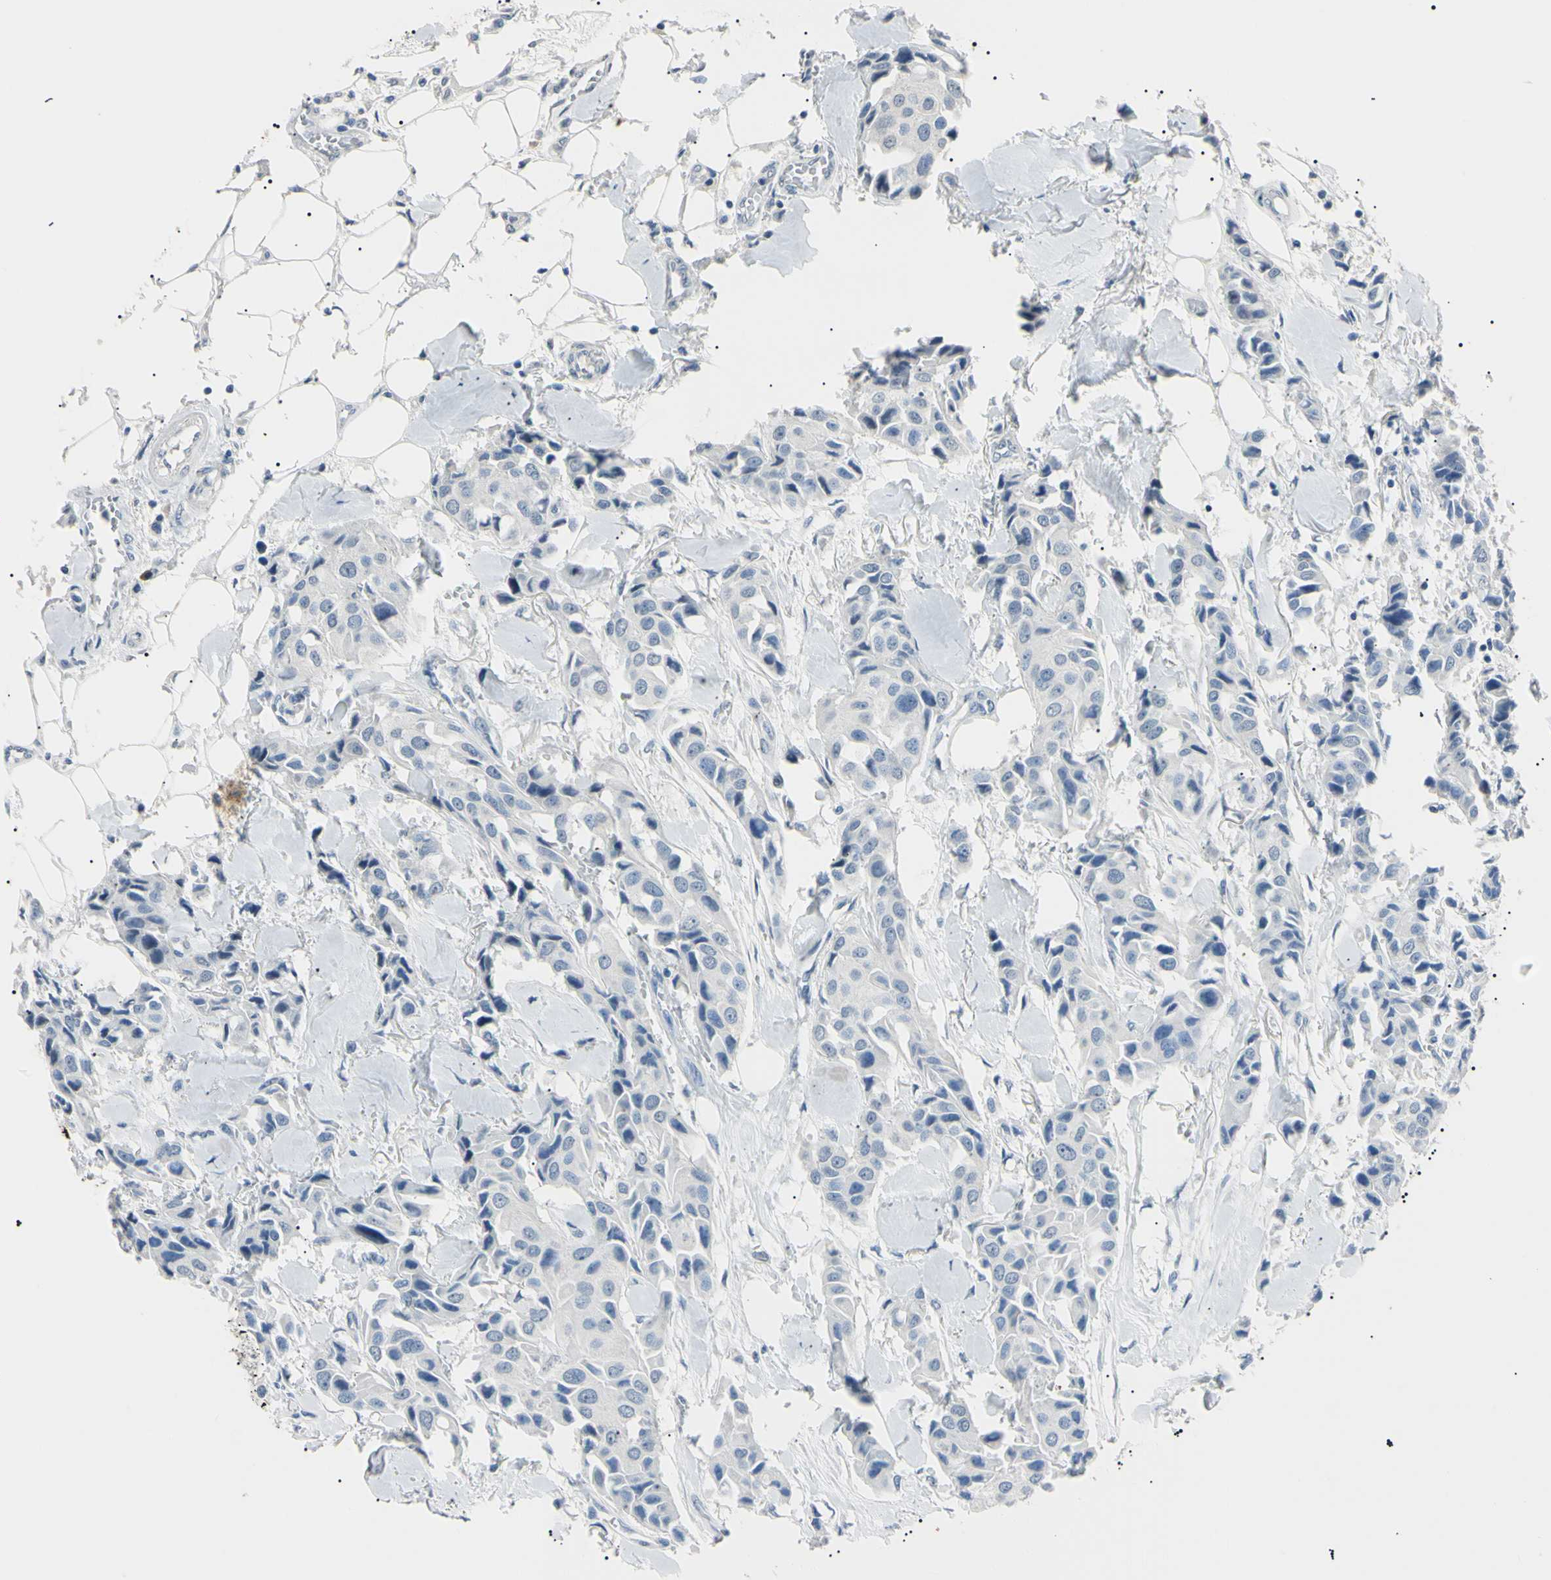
{"staining": {"intensity": "negative", "quantity": "none", "location": "none"}, "tissue": "breast cancer", "cell_type": "Tumor cells", "image_type": "cancer", "snomed": [{"axis": "morphology", "description": "Hyperplasia, NOS"}, {"axis": "topography", "description": "Breast"}], "caption": "Immunohistochemical staining of breast hyperplasia displays no significant staining in tumor cells.", "gene": "CGB3", "patient": {"sex": "female", "age": 47}}